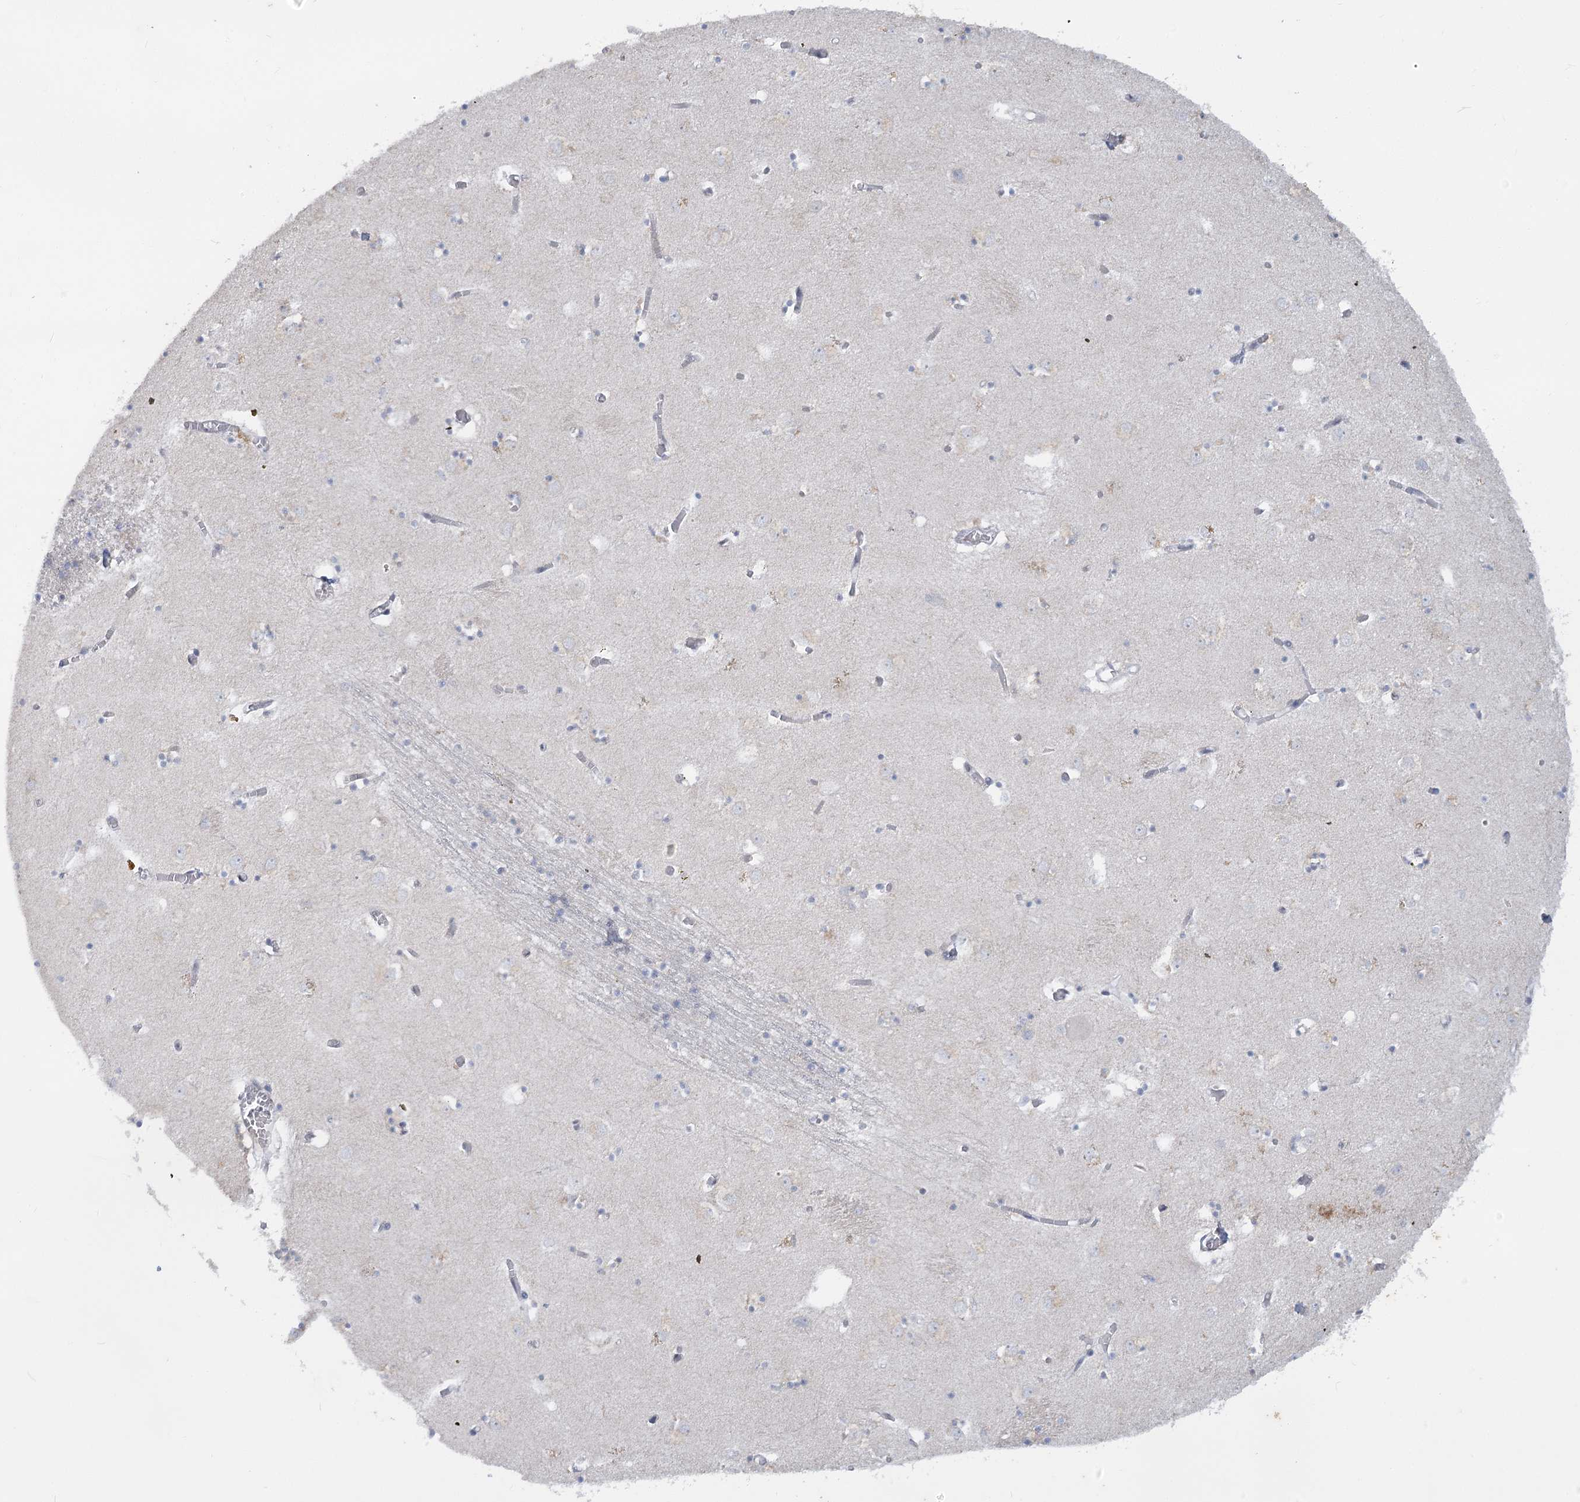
{"staining": {"intensity": "negative", "quantity": "none", "location": "none"}, "tissue": "caudate", "cell_type": "Glial cells", "image_type": "normal", "snomed": [{"axis": "morphology", "description": "Normal tissue, NOS"}, {"axis": "topography", "description": "Lateral ventricle wall"}], "caption": "IHC histopathology image of benign caudate stained for a protein (brown), which demonstrates no staining in glial cells. (DAB immunohistochemistry visualized using brightfield microscopy, high magnification).", "gene": "MTG1", "patient": {"sex": "male", "age": 70}}